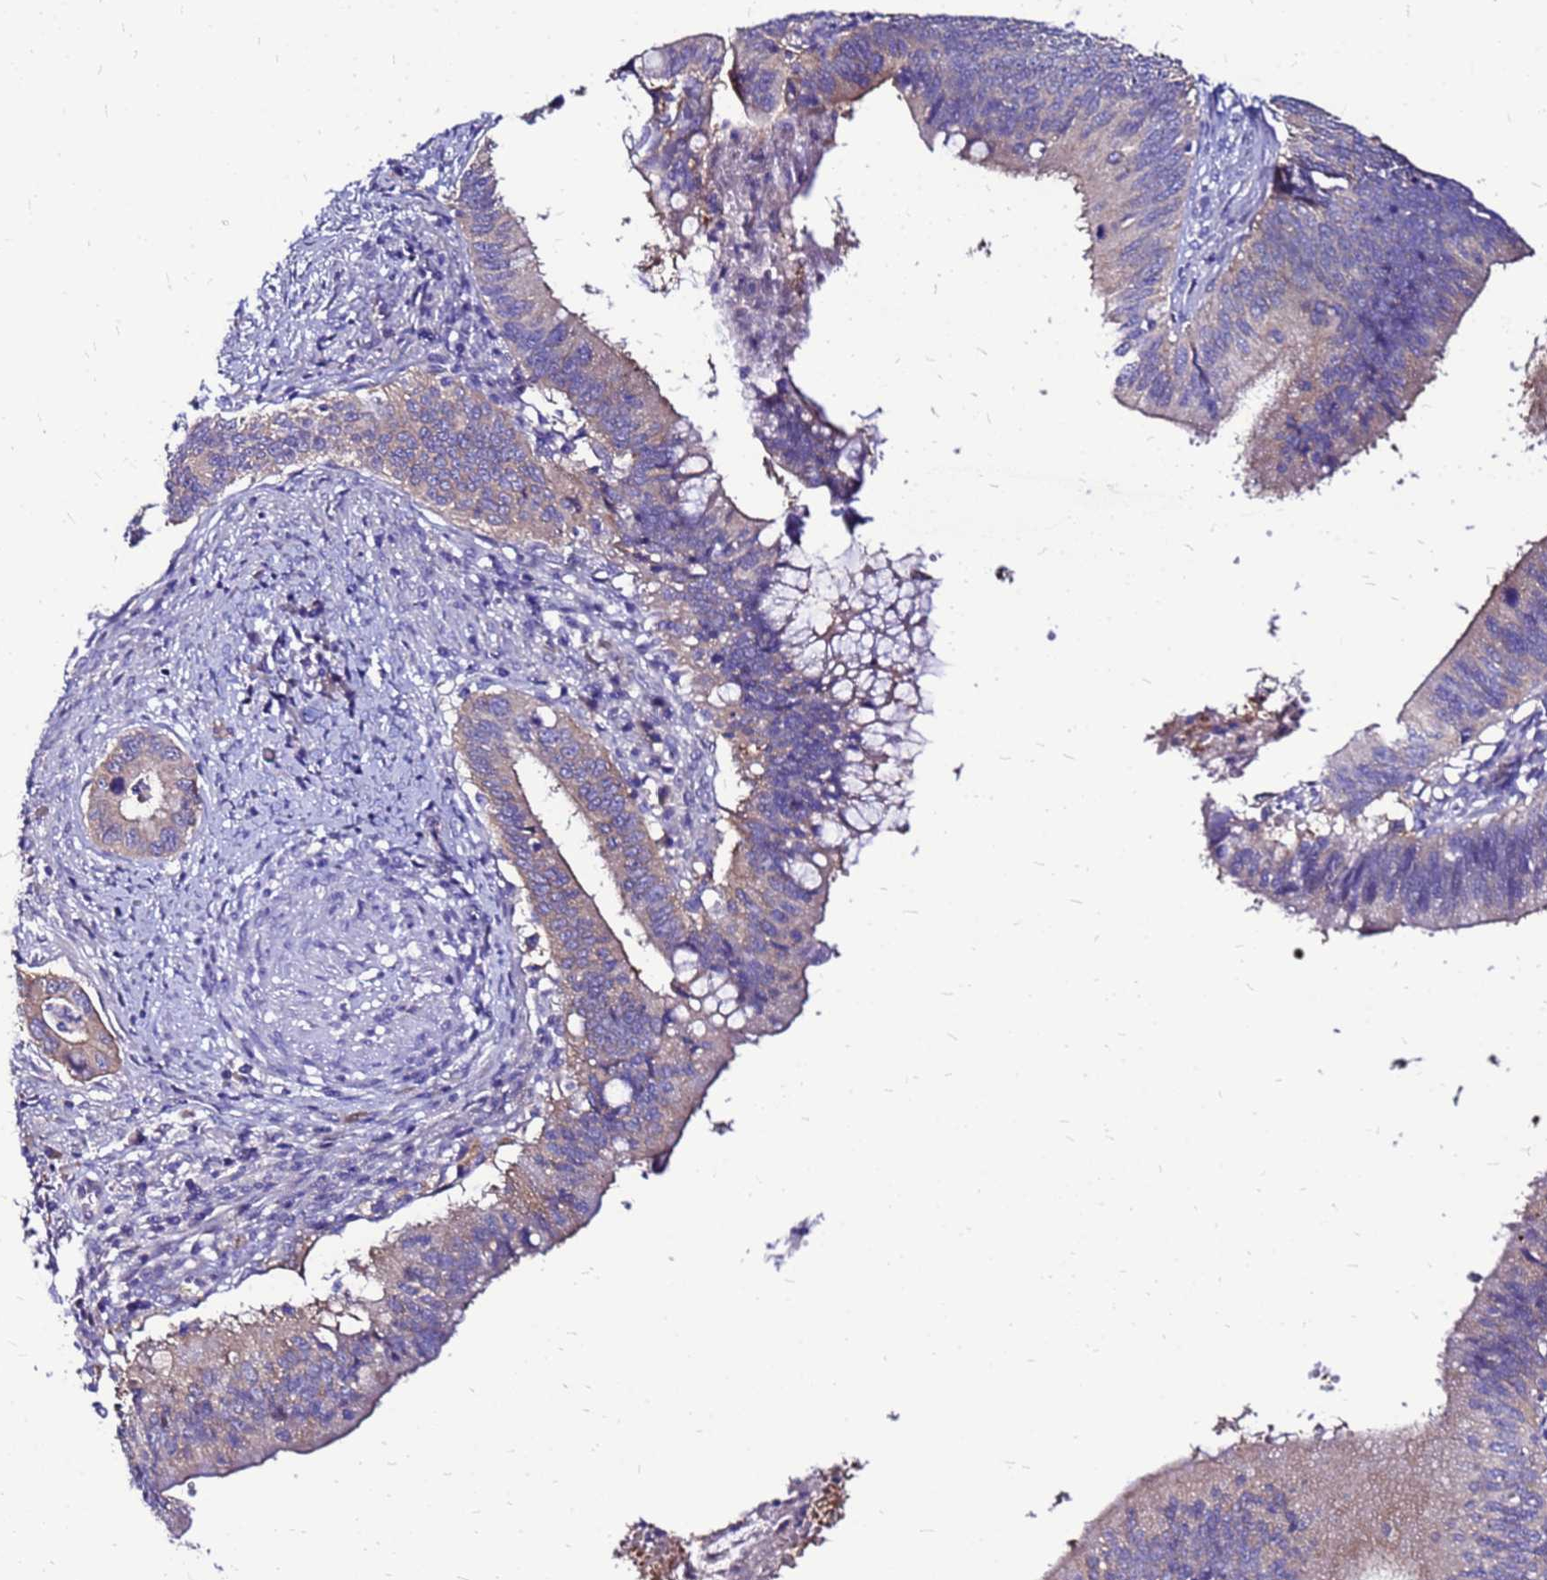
{"staining": {"intensity": "weak", "quantity": "25%-75%", "location": "cytoplasmic/membranous"}, "tissue": "cervical cancer", "cell_type": "Tumor cells", "image_type": "cancer", "snomed": [{"axis": "morphology", "description": "Adenocarcinoma, NOS"}, {"axis": "topography", "description": "Cervix"}], "caption": "A micrograph of human cervical adenocarcinoma stained for a protein demonstrates weak cytoplasmic/membranous brown staining in tumor cells.", "gene": "ARHGEF5", "patient": {"sex": "female", "age": 42}}